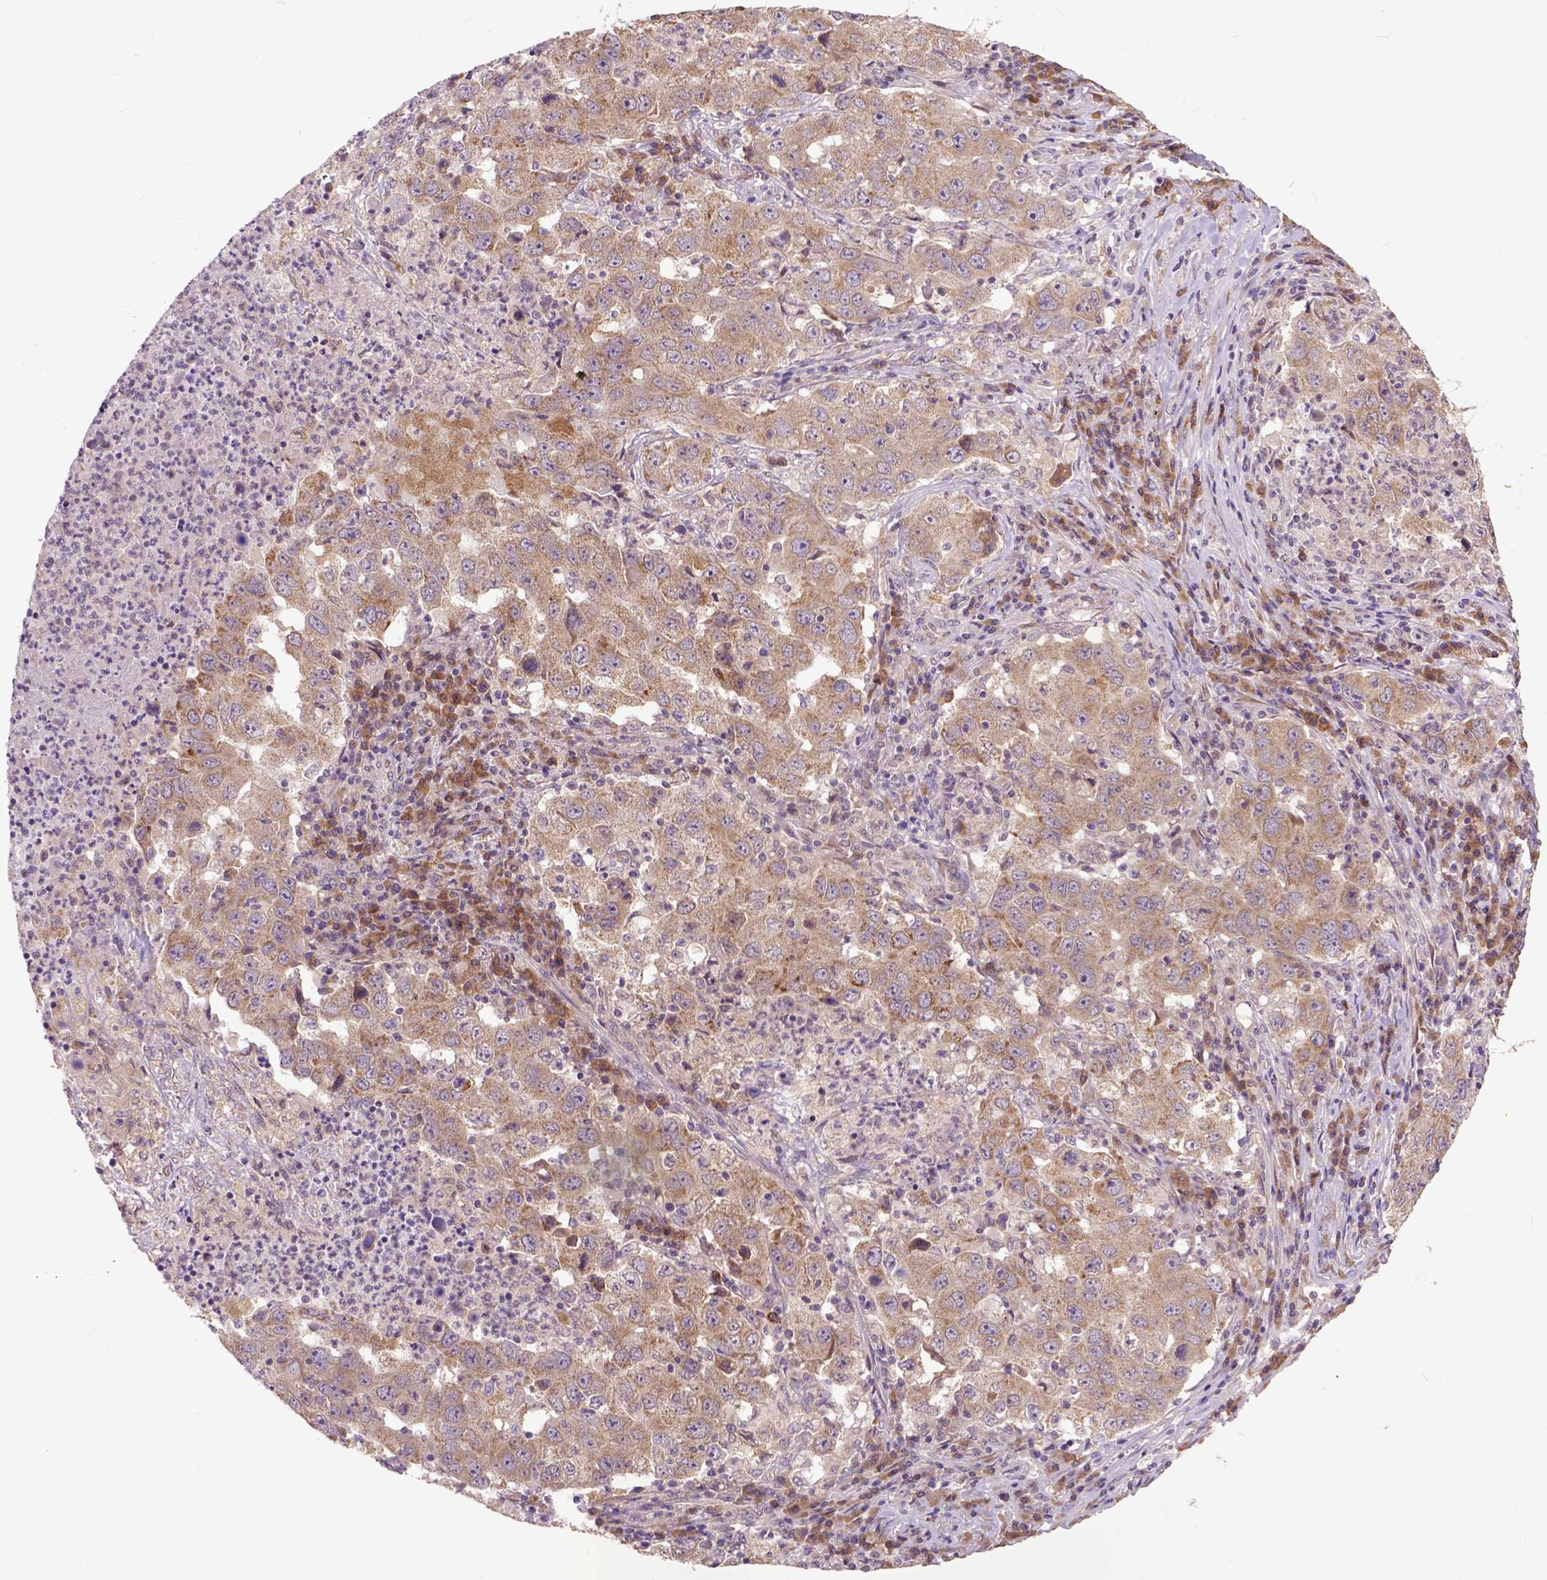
{"staining": {"intensity": "weak", "quantity": ">75%", "location": "cytoplasmic/membranous"}, "tissue": "lung cancer", "cell_type": "Tumor cells", "image_type": "cancer", "snomed": [{"axis": "morphology", "description": "Adenocarcinoma, NOS"}, {"axis": "topography", "description": "Lung"}], "caption": "Lung cancer (adenocarcinoma) stained for a protein (brown) demonstrates weak cytoplasmic/membranous positive staining in about >75% of tumor cells.", "gene": "ARL1", "patient": {"sex": "male", "age": 73}}